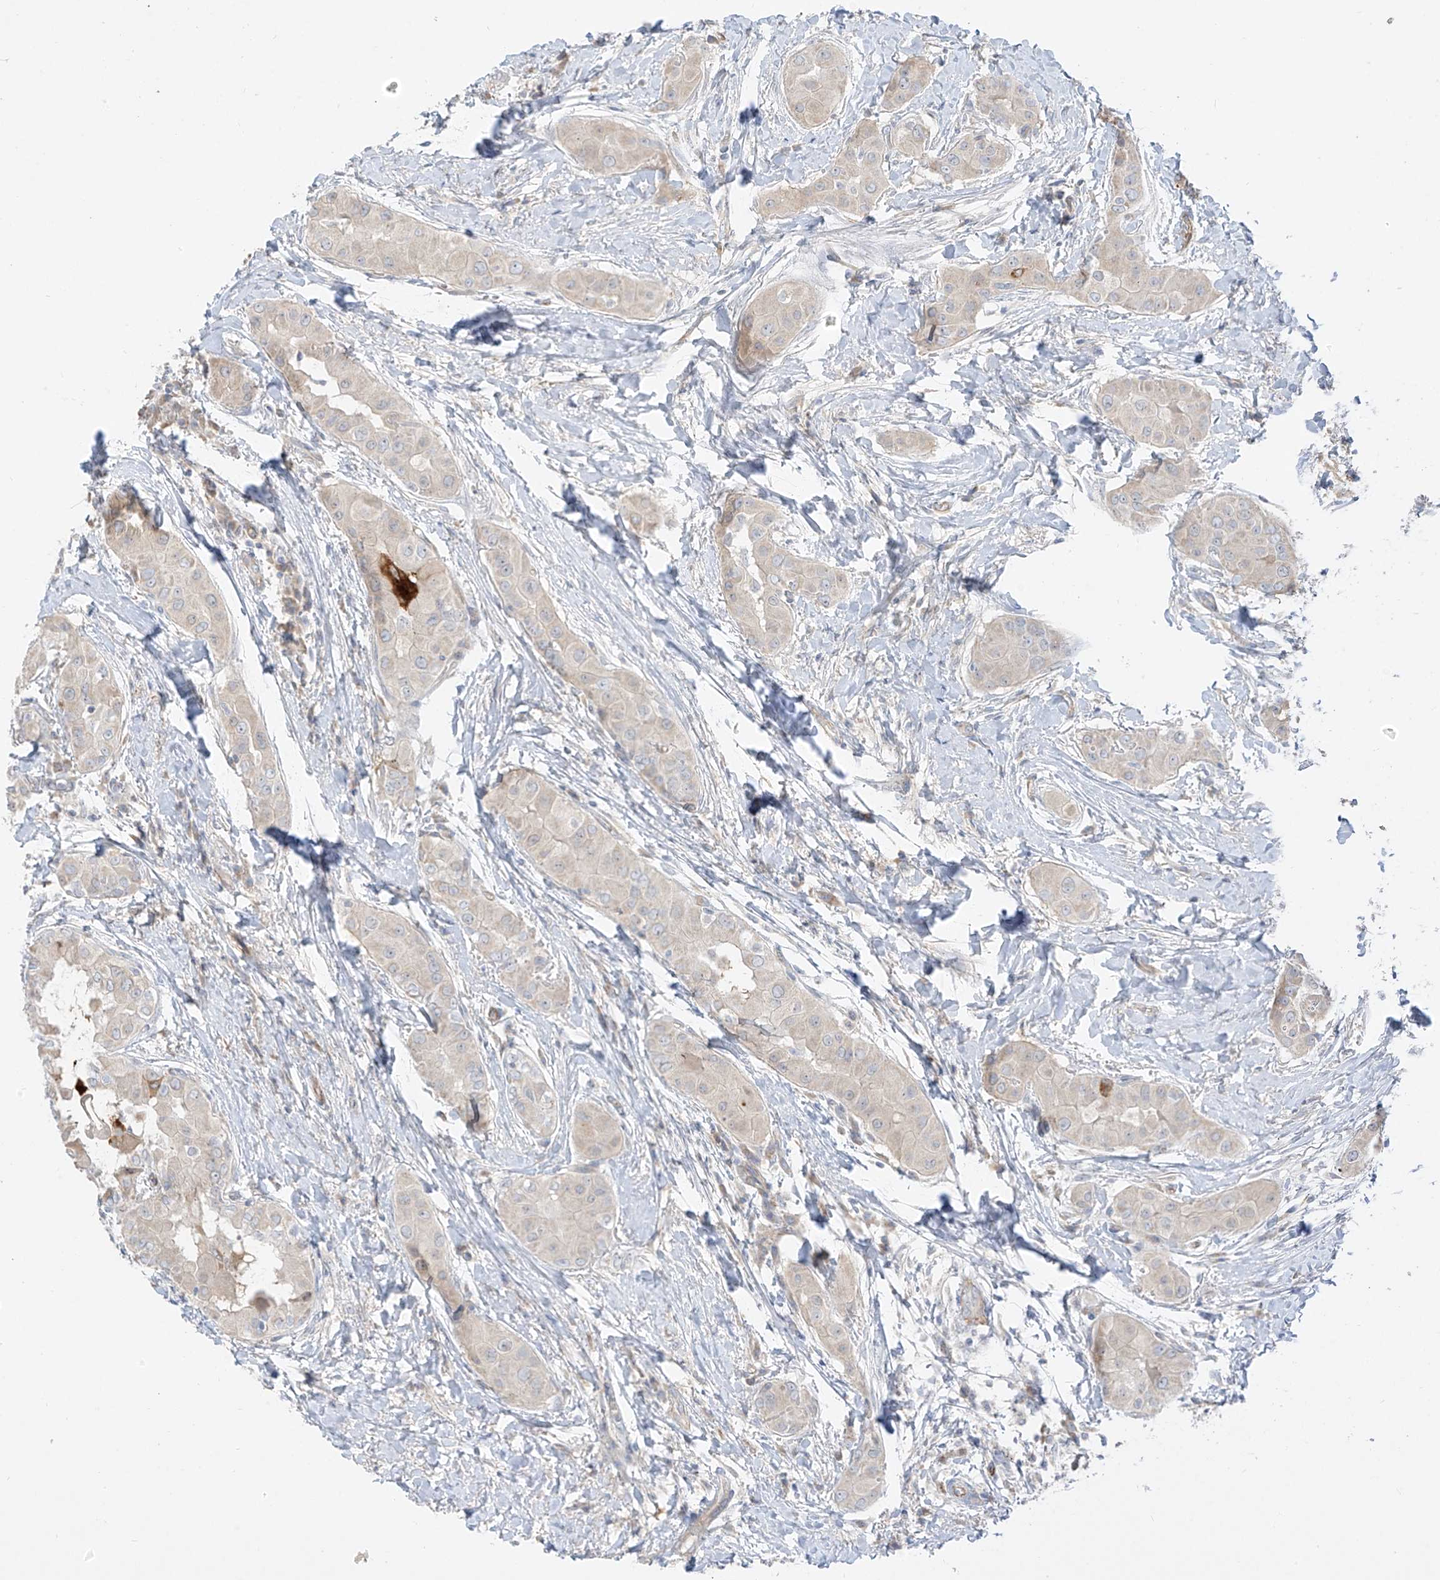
{"staining": {"intensity": "weak", "quantity": "<25%", "location": "cytoplasmic/membranous"}, "tissue": "thyroid cancer", "cell_type": "Tumor cells", "image_type": "cancer", "snomed": [{"axis": "morphology", "description": "Papillary adenocarcinoma, NOS"}, {"axis": "topography", "description": "Thyroid gland"}], "caption": "This micrograph is of thyroid cancer (papillary adenocarcinoma) stained with immunohistochemistry (IHC) to label a protein in brown with the nuclei are counter-stained blue. There is no positivity in tumor cells.", "gene": "C2orf42", "patient": {"sex": "male", "age": 33}}